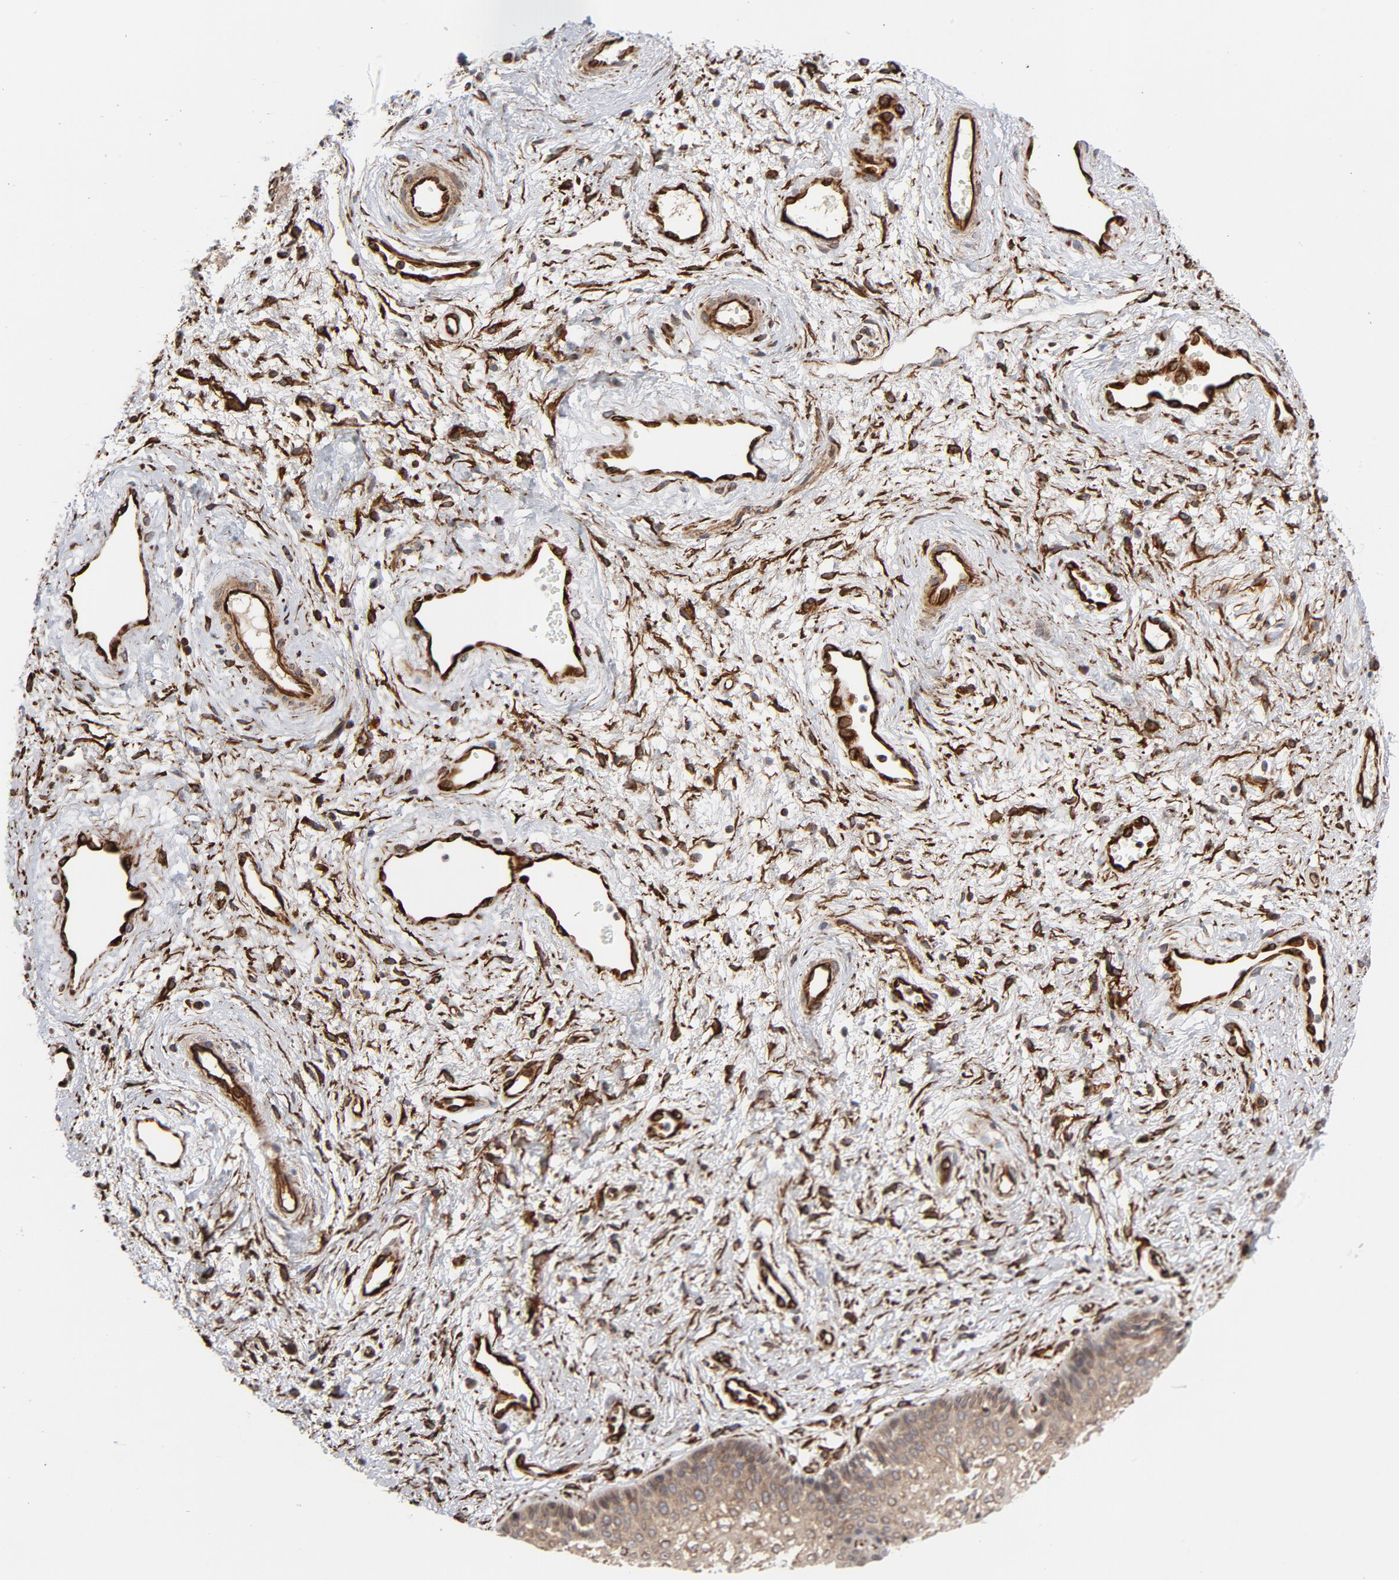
{"staining": {"intensity": "weak", "quantity": ">75%", "location": "cytoplasmic/membranous"}, "tissue": "vagina", "cell_type": "Squamous epithelial cells", "image_type": "normal", "snomed": [{"axis": "morphology", "description": "Normal tissue, NOS"}, {"axis": "topography", "description": "Vagina"}], "caption": "Immunohistochemistry (IHC) staining of normal vagina, which displays low levels of weak cytoplasmic/membranous positivity in about >75% of squamous epithelial cells indicating weak cytoplasmic/membranous protein positivity. The staining was performed using DAB (brown) for protein detection and nuclei were counterstained in hematoxylin (blue).", "gene": "DNAAF2", "patient": {"sex": "female", "age": 34}}